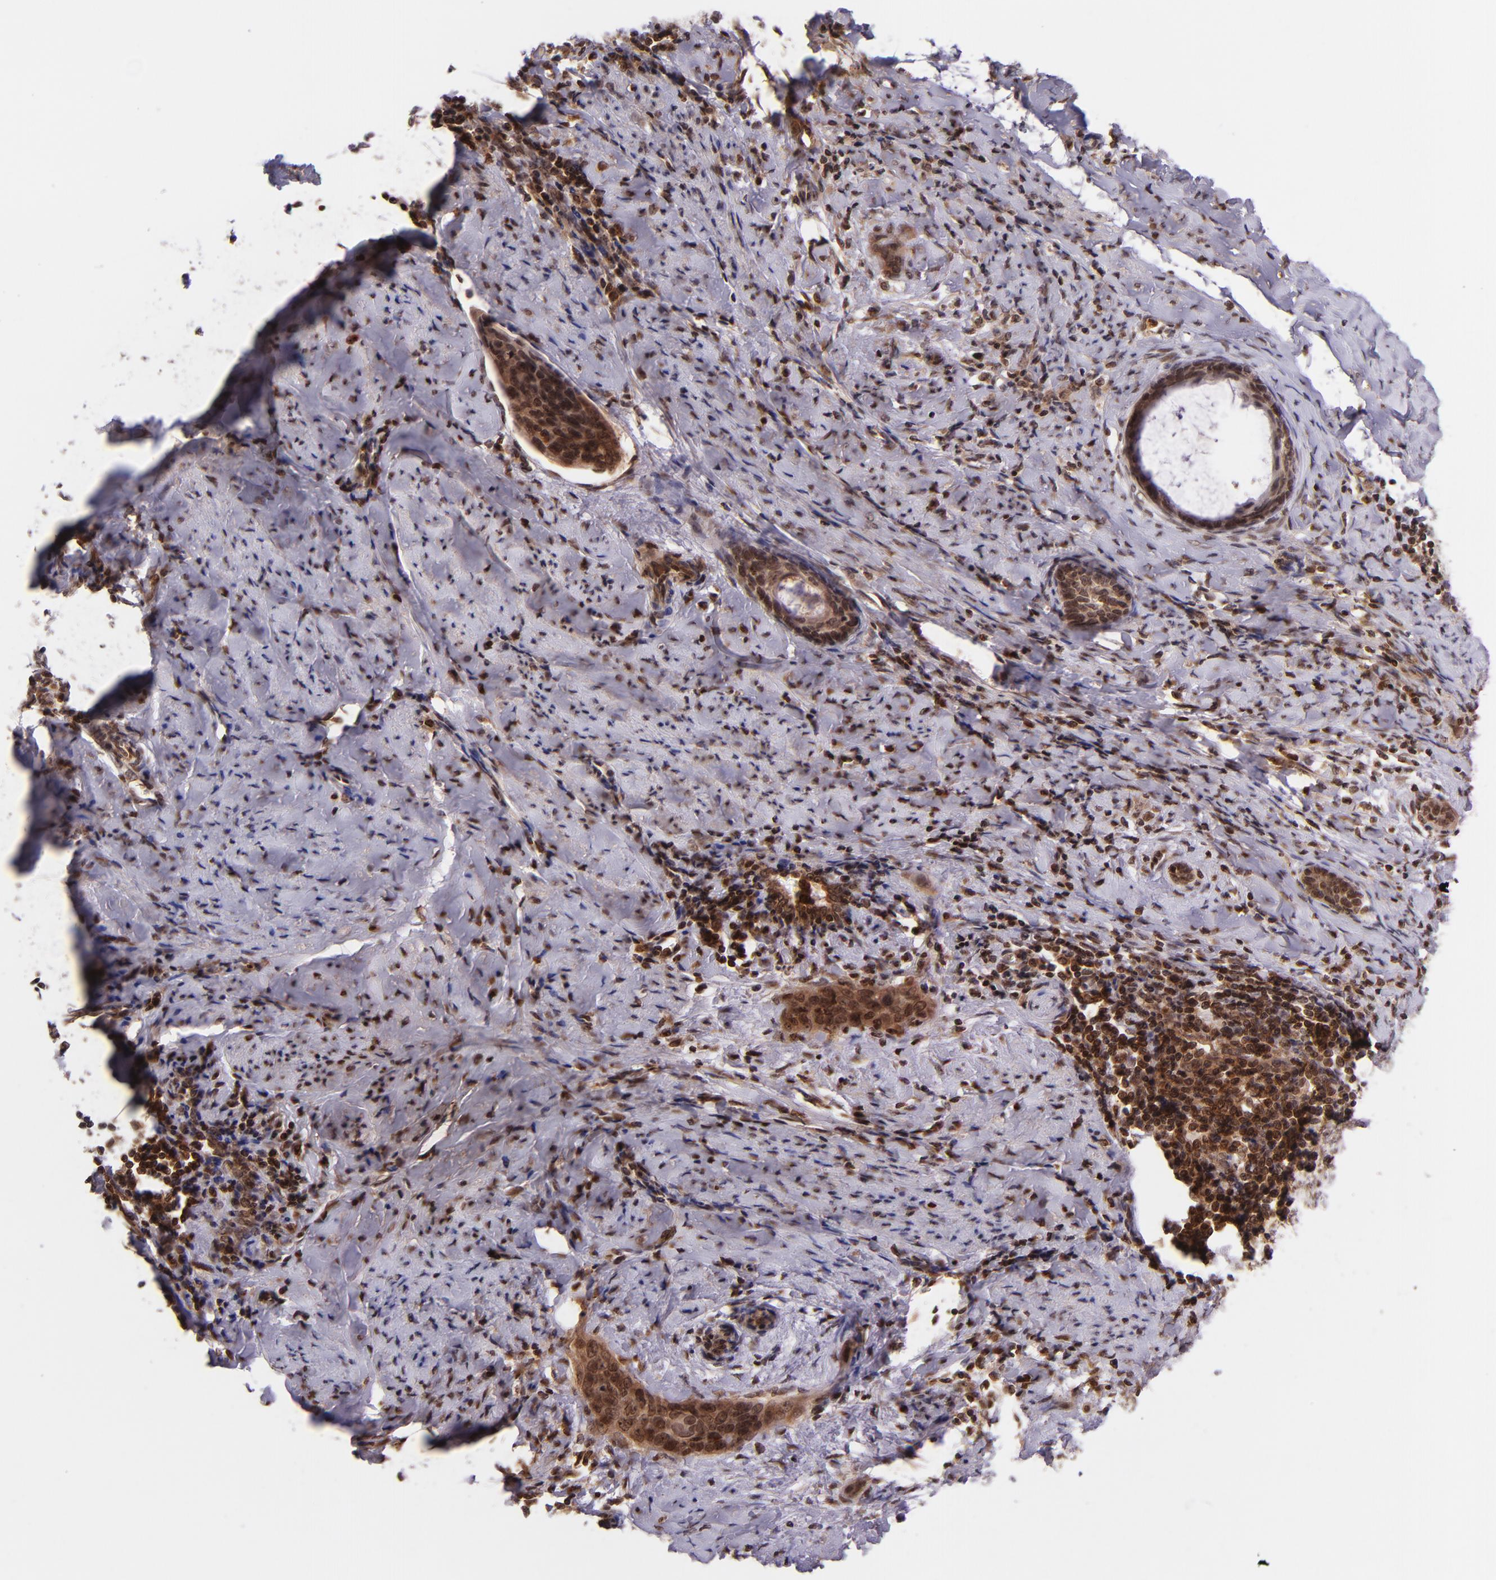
{"staining": {"intensity": "strong", "quantity": ">75%", "location": "cytoplasmic/membranous"}, "tissue": "cervical cancer", "cell_type": "Tumor cells", "image_type": "cancer", "snomed": [{"axis": "morphology", "description": "Squamous cell carcinoma, NOS"}, {"axis": "topography", "description": "Cervix"}], "caption": "Immunohistochemical staining of human squamous cell carcinoma (cervical) demonstrates high levels of strong cytoplasmic/membranous protein positivity in approximately >75% of tumor cells.", "gene": "SELL", "patient": {"sex": "female", "age": 33}}